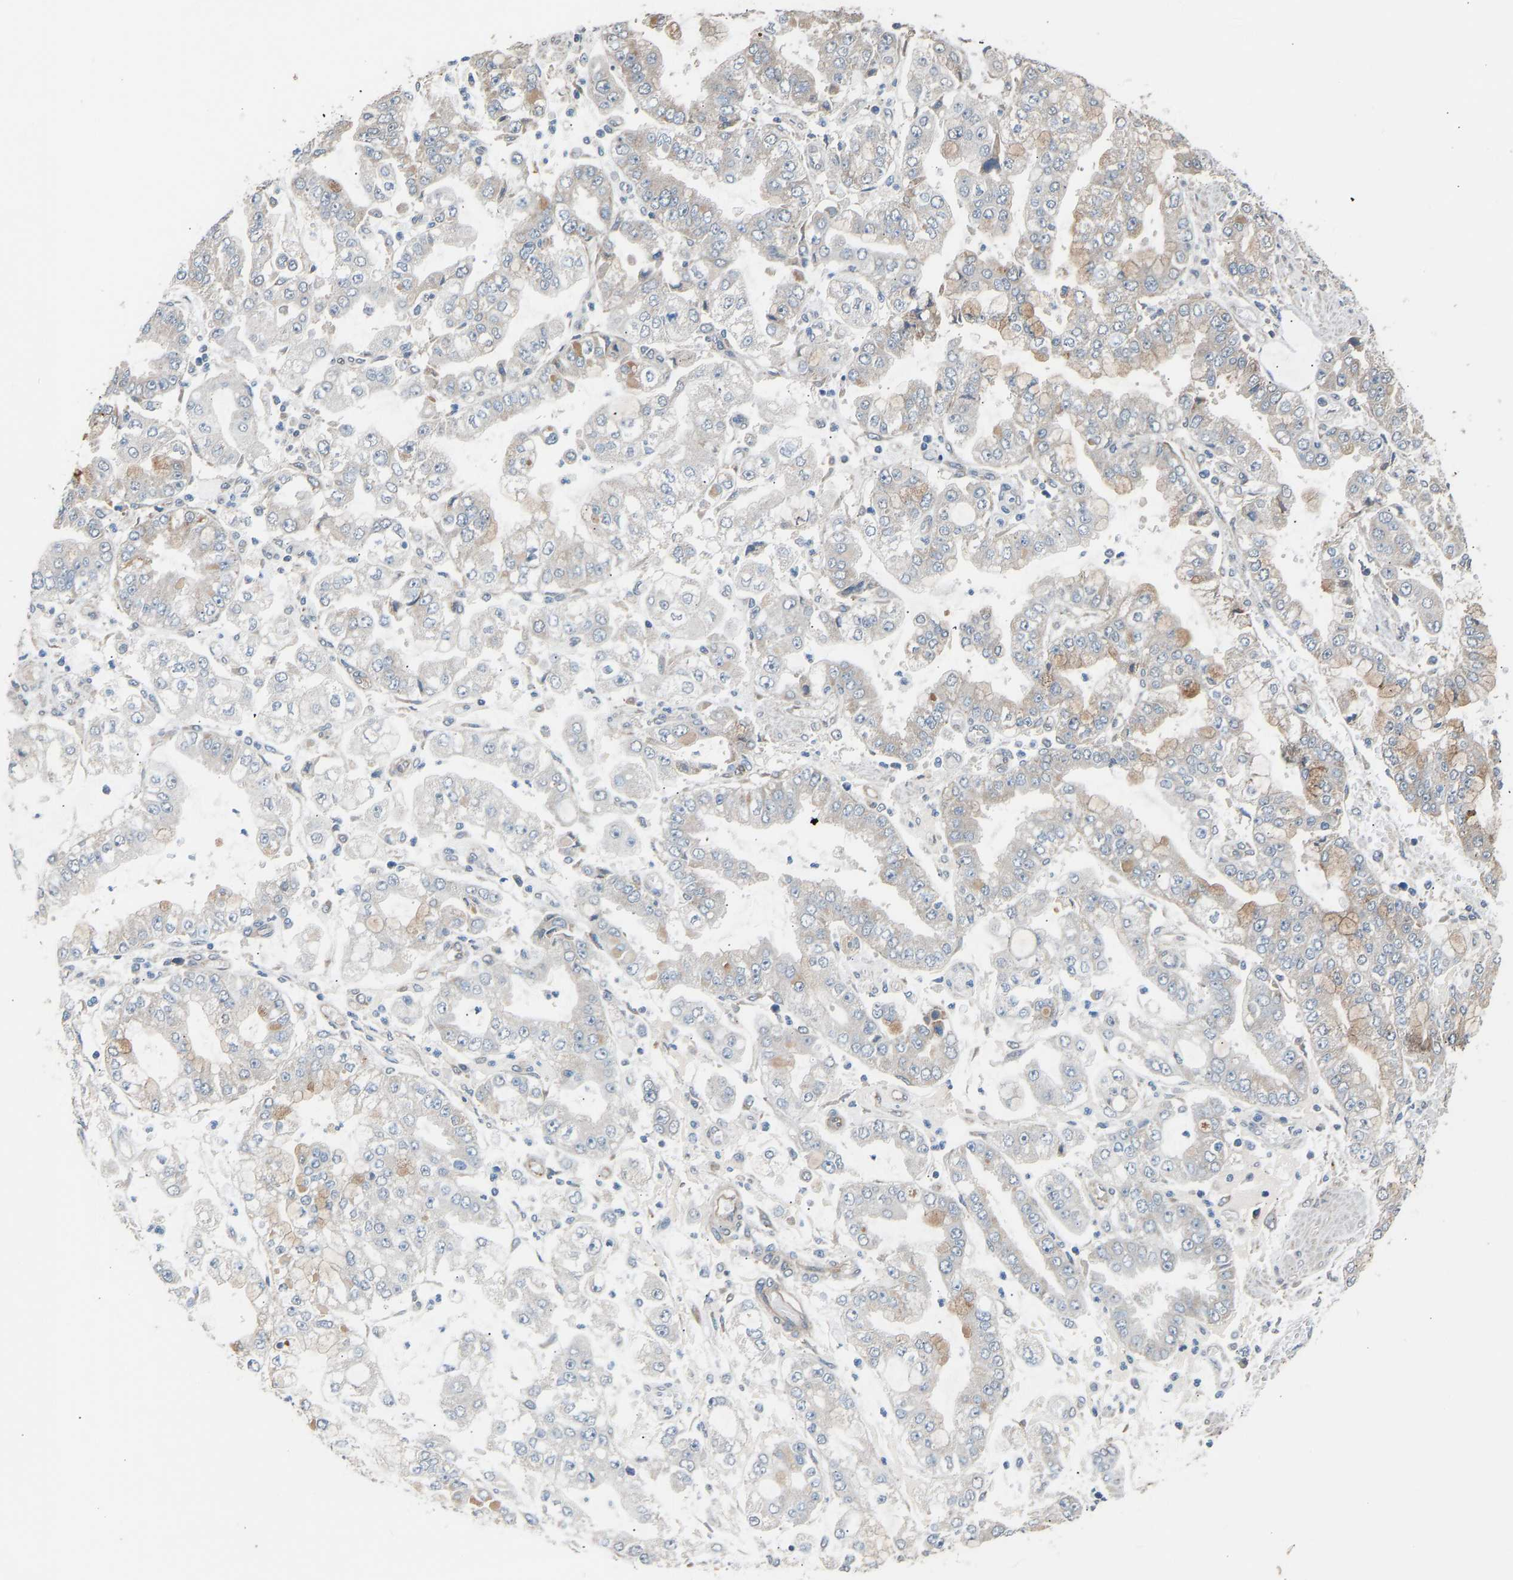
{"staining": {"intensity": "weak", "quantity": "25%-75%", "location": "cytoplasmic/membranous"}, "tissue": "stomach cancer", "cell_type": "Tumor cells", "image_type": "cancer", "snomed": [{"axis": "morphology", "description": "Adenocarcinoma, NOS"}, {"axis": "topography", "description": "Stomach"}], "caption": "Immunohistochemistry (DAB) staining of stomach adenocarcinoma reveals weak cytoplasmic/membranous protein staining in about 25%-75% of tumor cells.", "gene": "SLC43A1", "patient": {"sex": "male", "age": 76}}